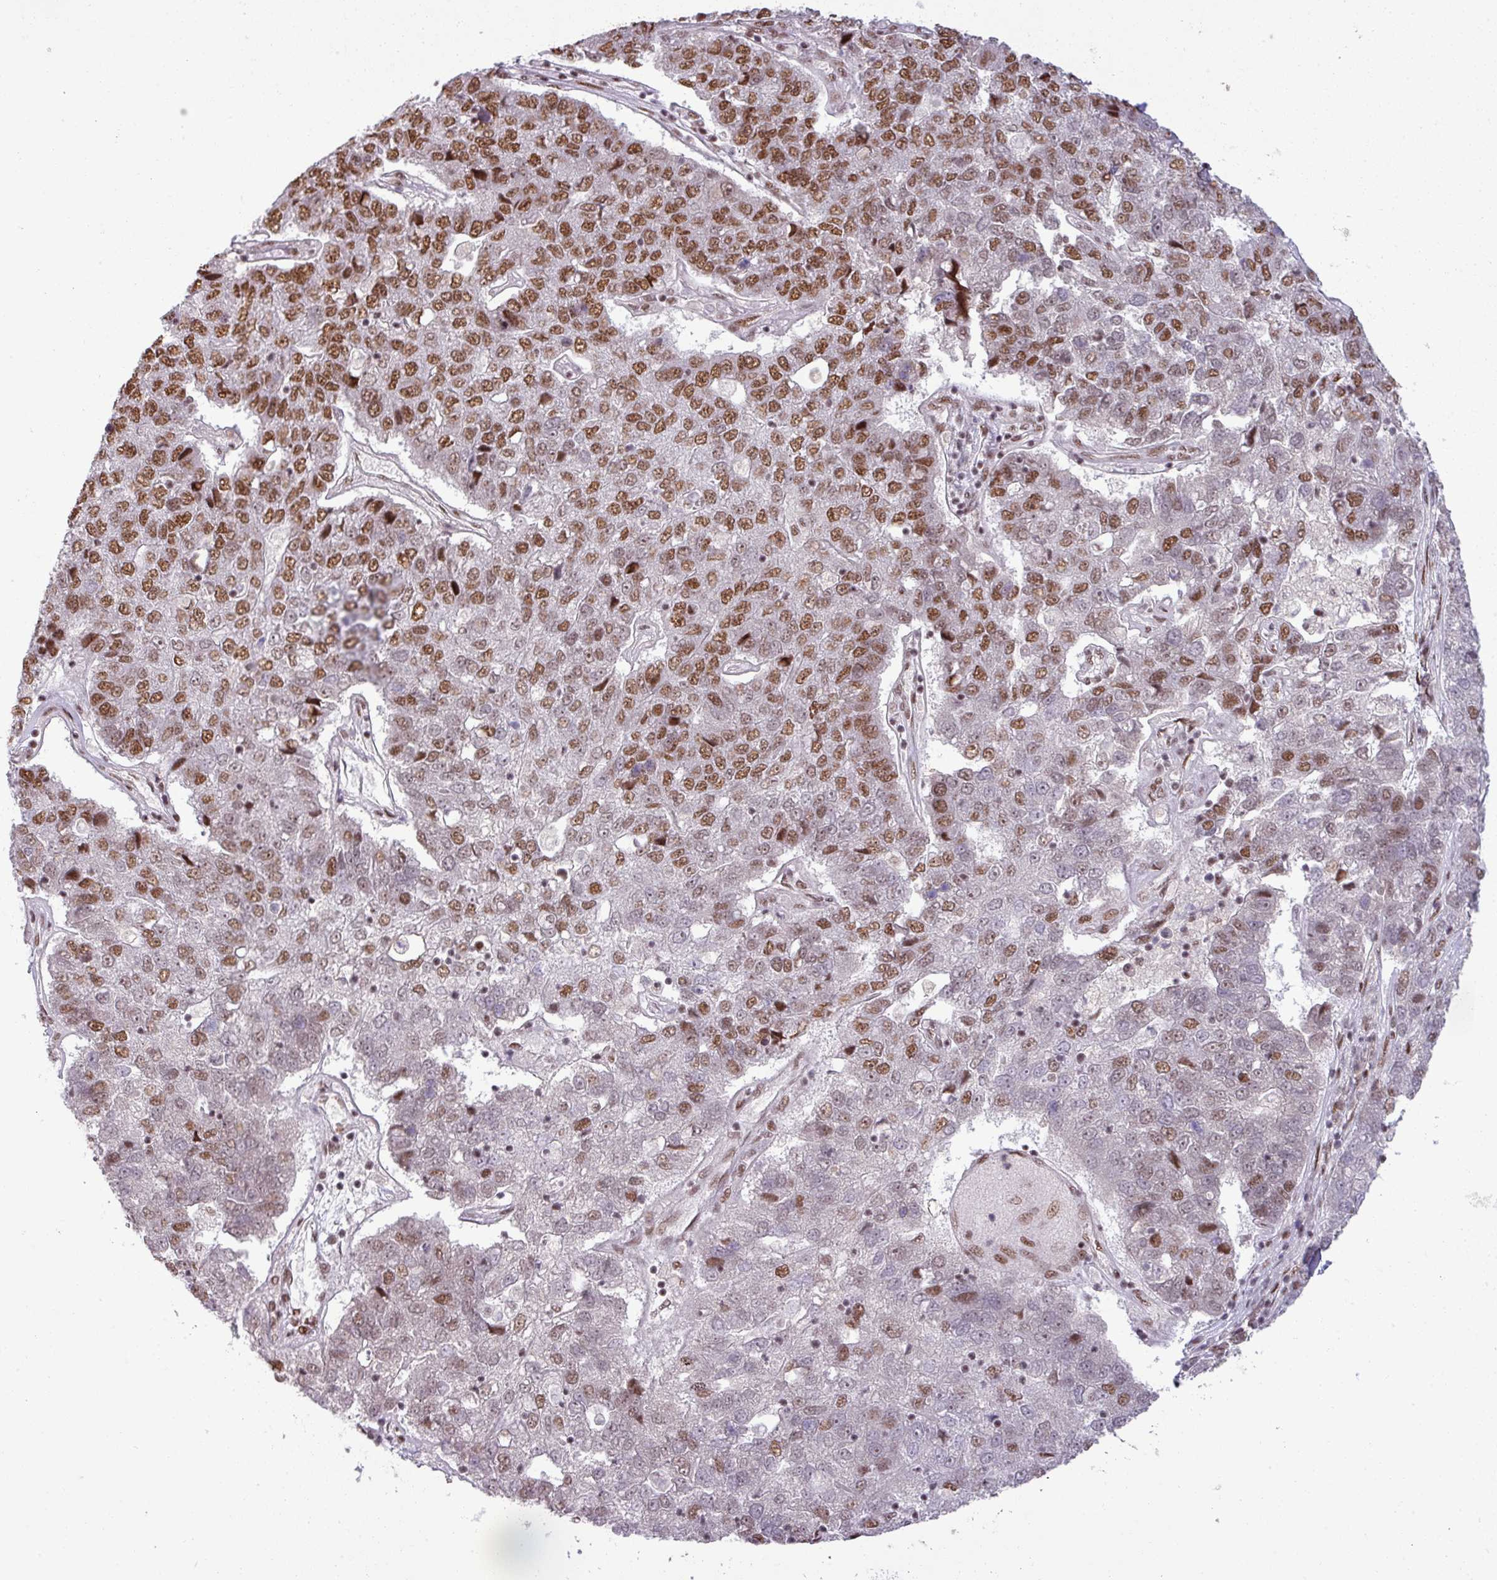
{"staining": {"intensity": "moderate", "quantity": ">75%", "location": "nuclear"}, "tissue": "pancreatic cancer", "cell_type": "Tumor cells", "image_type": "cancer", "snomed": [{"axis": "morphology", "description": "Adenocarcinoma, NOS"}, {"axis": "topography", "description": "Pancreas"}], "caption": "Immunohistochemistry histopathology image of neoplastic tissue: human pancreatic cancer (adenocarcinoma) stained using immunohistochemistry exhibits medium levels of moderate protein expression localized specifically in the nuclear of tumor cells, appearing as a nuclear brown color.", "gene": "PTPN20", "patient": {"sex": "female", "age": 61}}